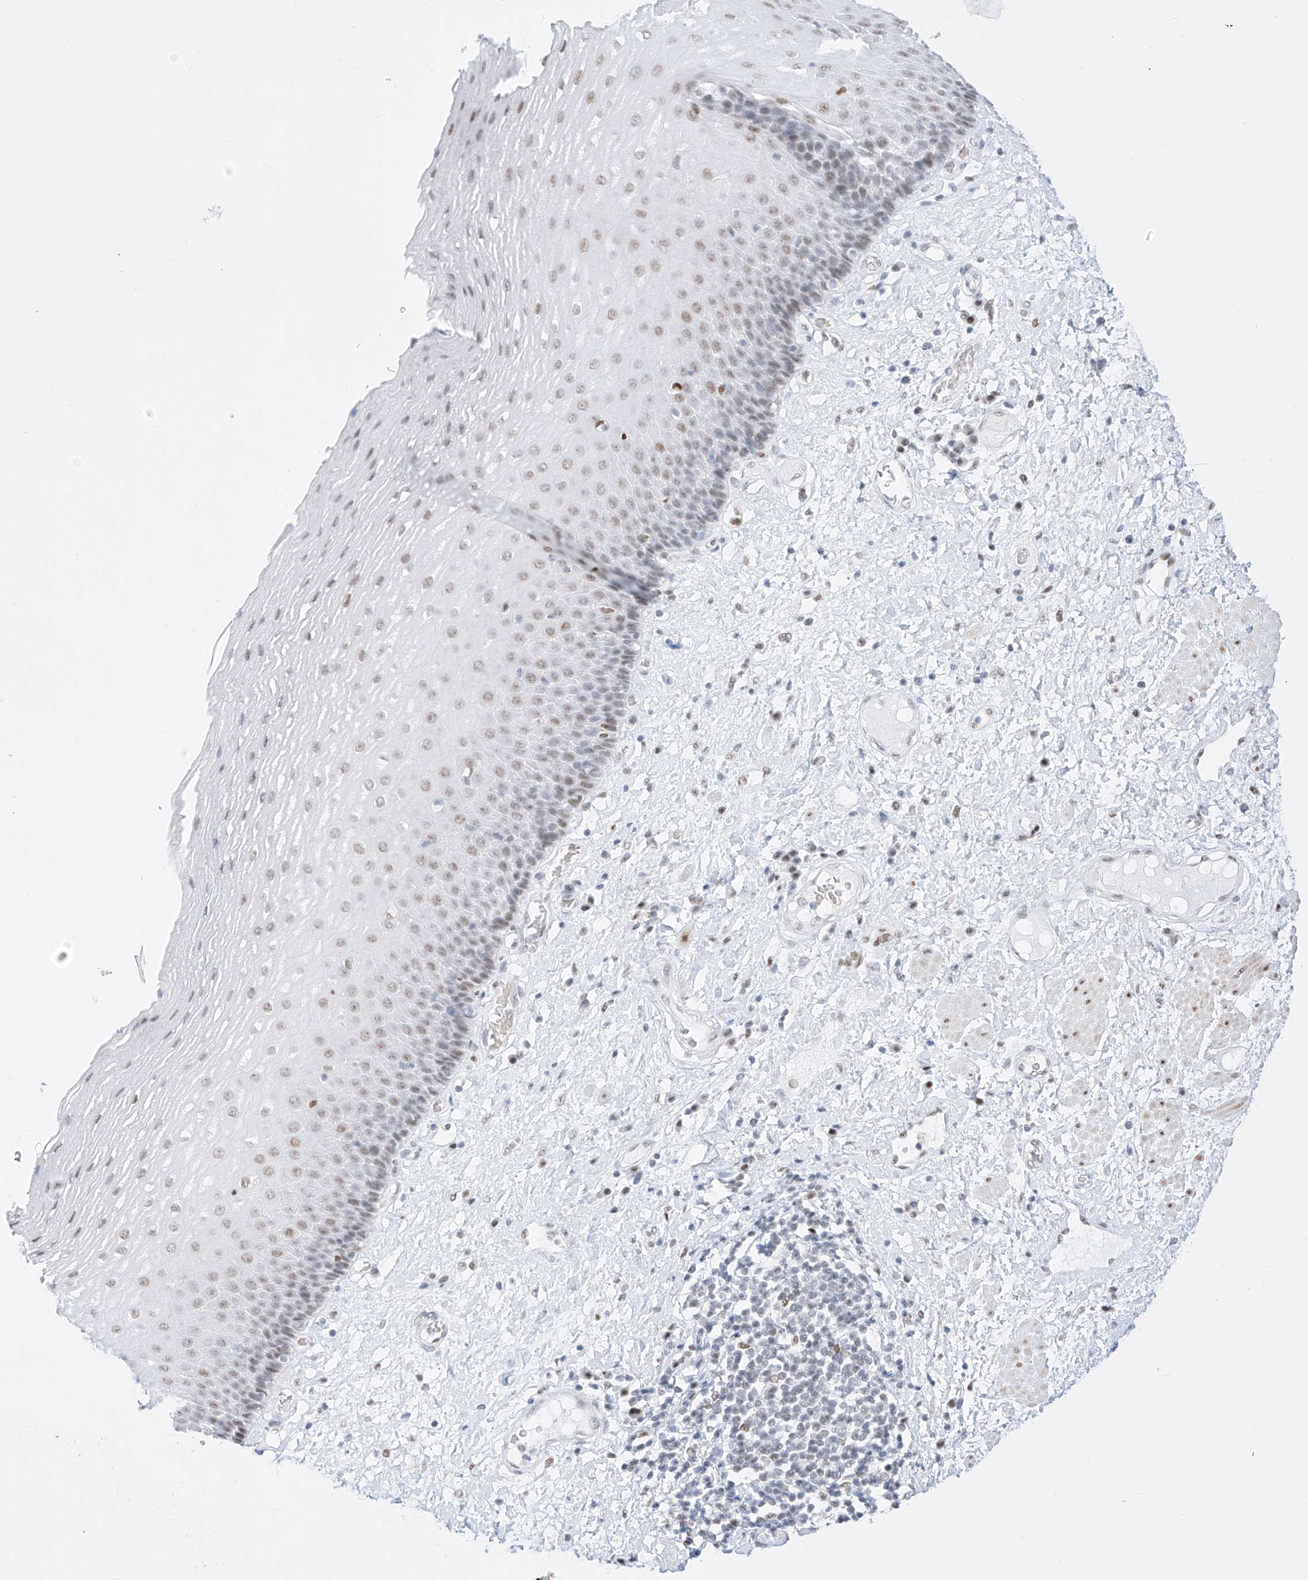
{"staining": {"intensity": "weak", "quantity": "25%-75%", "location": "nuclear"}, "tissue": "esophagus", "cell_type": "Squamous epithelial cells", "image_type": "normal", "snomed": [{"axis": "morphology", "description": "Normal tissue, NOS"}, {"axis": "morphology", "description": "Adenocarcinoma, NOS"}, {"axis": "topography", "description": "Esophagus"}], "caption": "Protein staining by immunohistochemistry displays weak nuclear positivity in about 25%-75% of squamous epithelial cells in benign esophagus. The staining is performed using DAB brown chromogen to label protein expression. The nuclei are counter-stained blue using hematoxylin.", "gene": "APIP", "patient": {"sex": "male", "age": 62}}